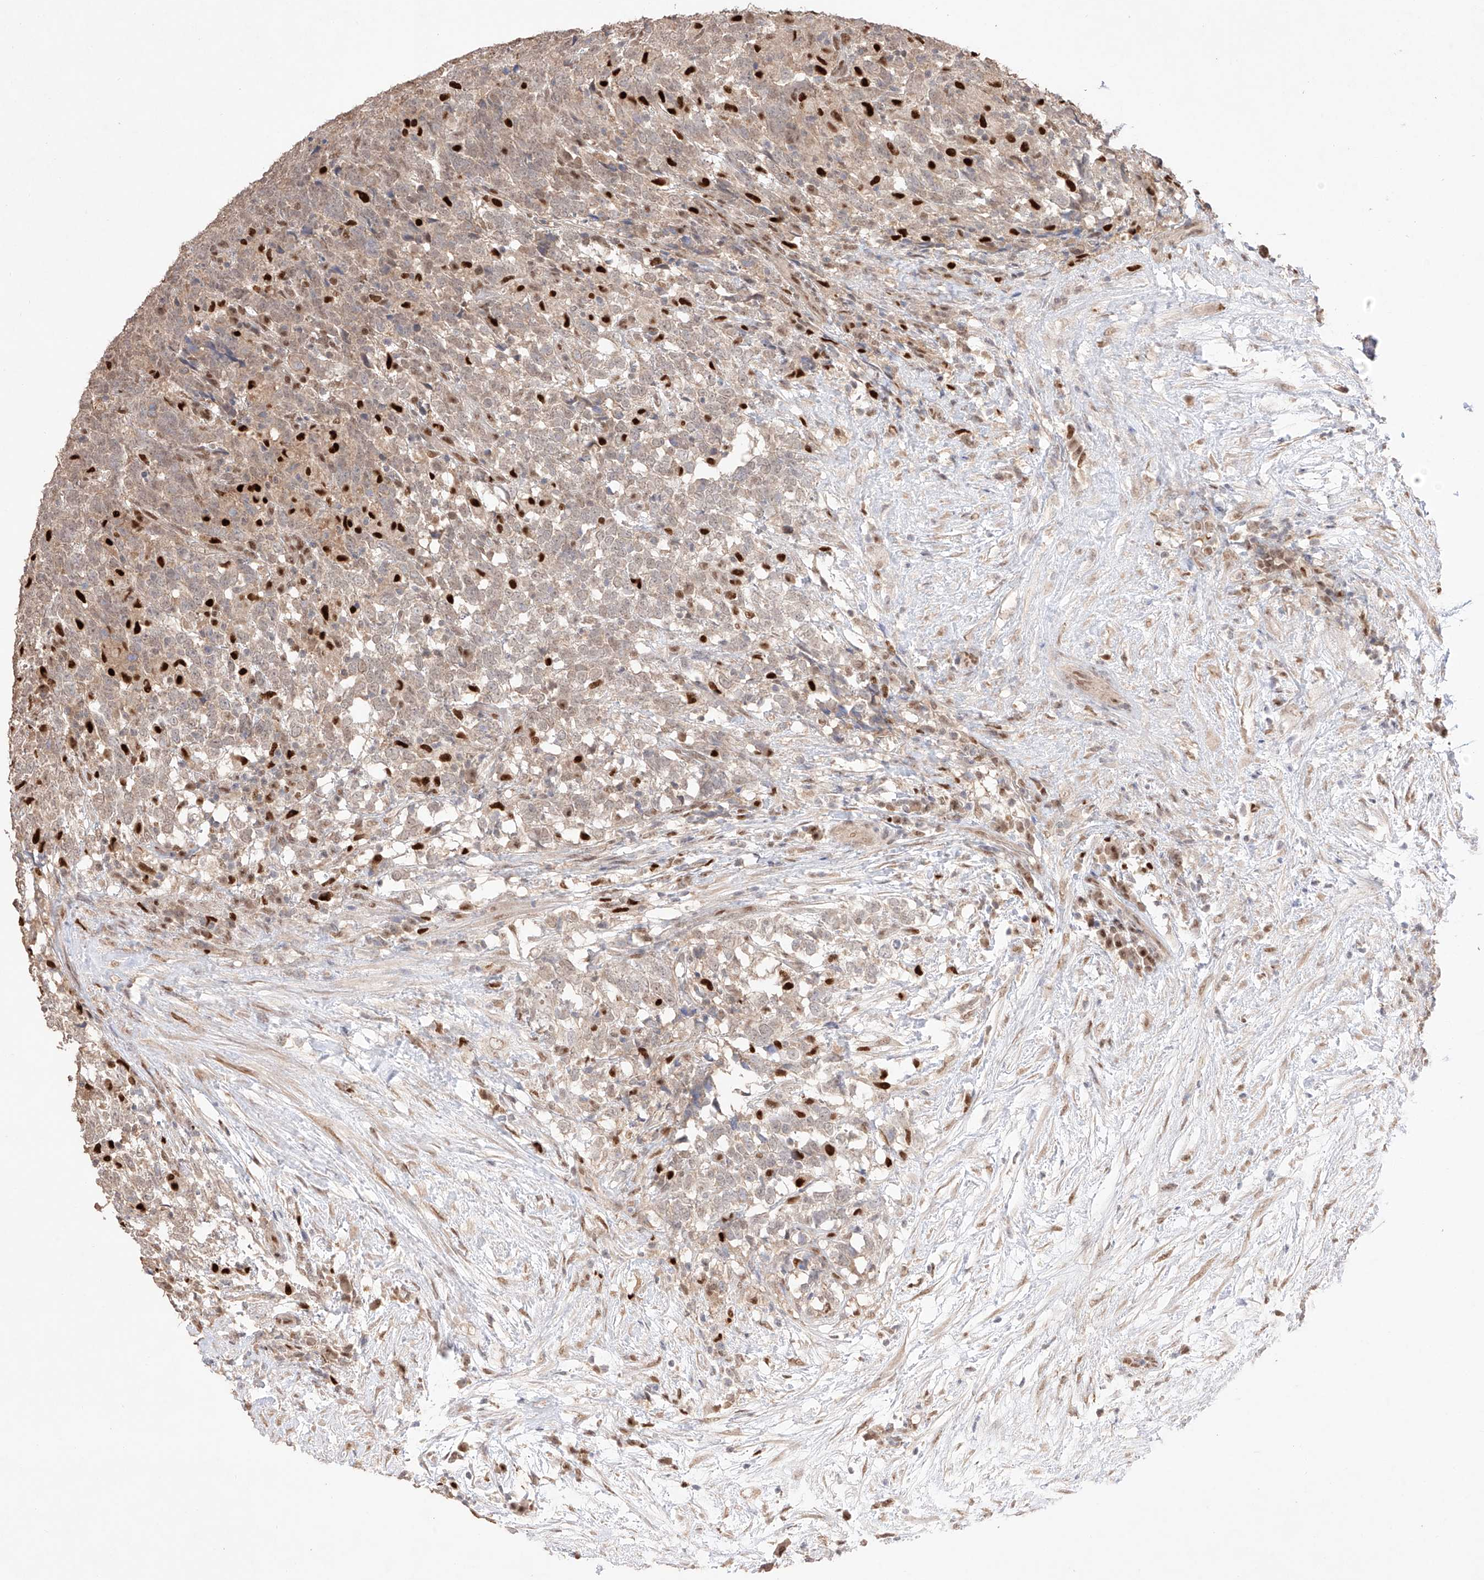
{"staining": {"intensity": "weak", "quantity": ">75%", "location": "cytoplasmic/membranous,nuclear"}, "tissue": "testis cancer", "cell_type": "Tumor cells", "image_type": "cancer", "snomed": [{"axis": "morphology", "description": "Carcinoma, Embryonal, NOS"}, {"axis": "topography", "description": "Testis"}], "caption": "Tumor cells reveal weak cytoplasmic/membranous and nuclear positivity in about >75% of cells in testis embryonal carcinoma.", "gene": "APIP", "patient": {"sex": "male", "age": 26}}